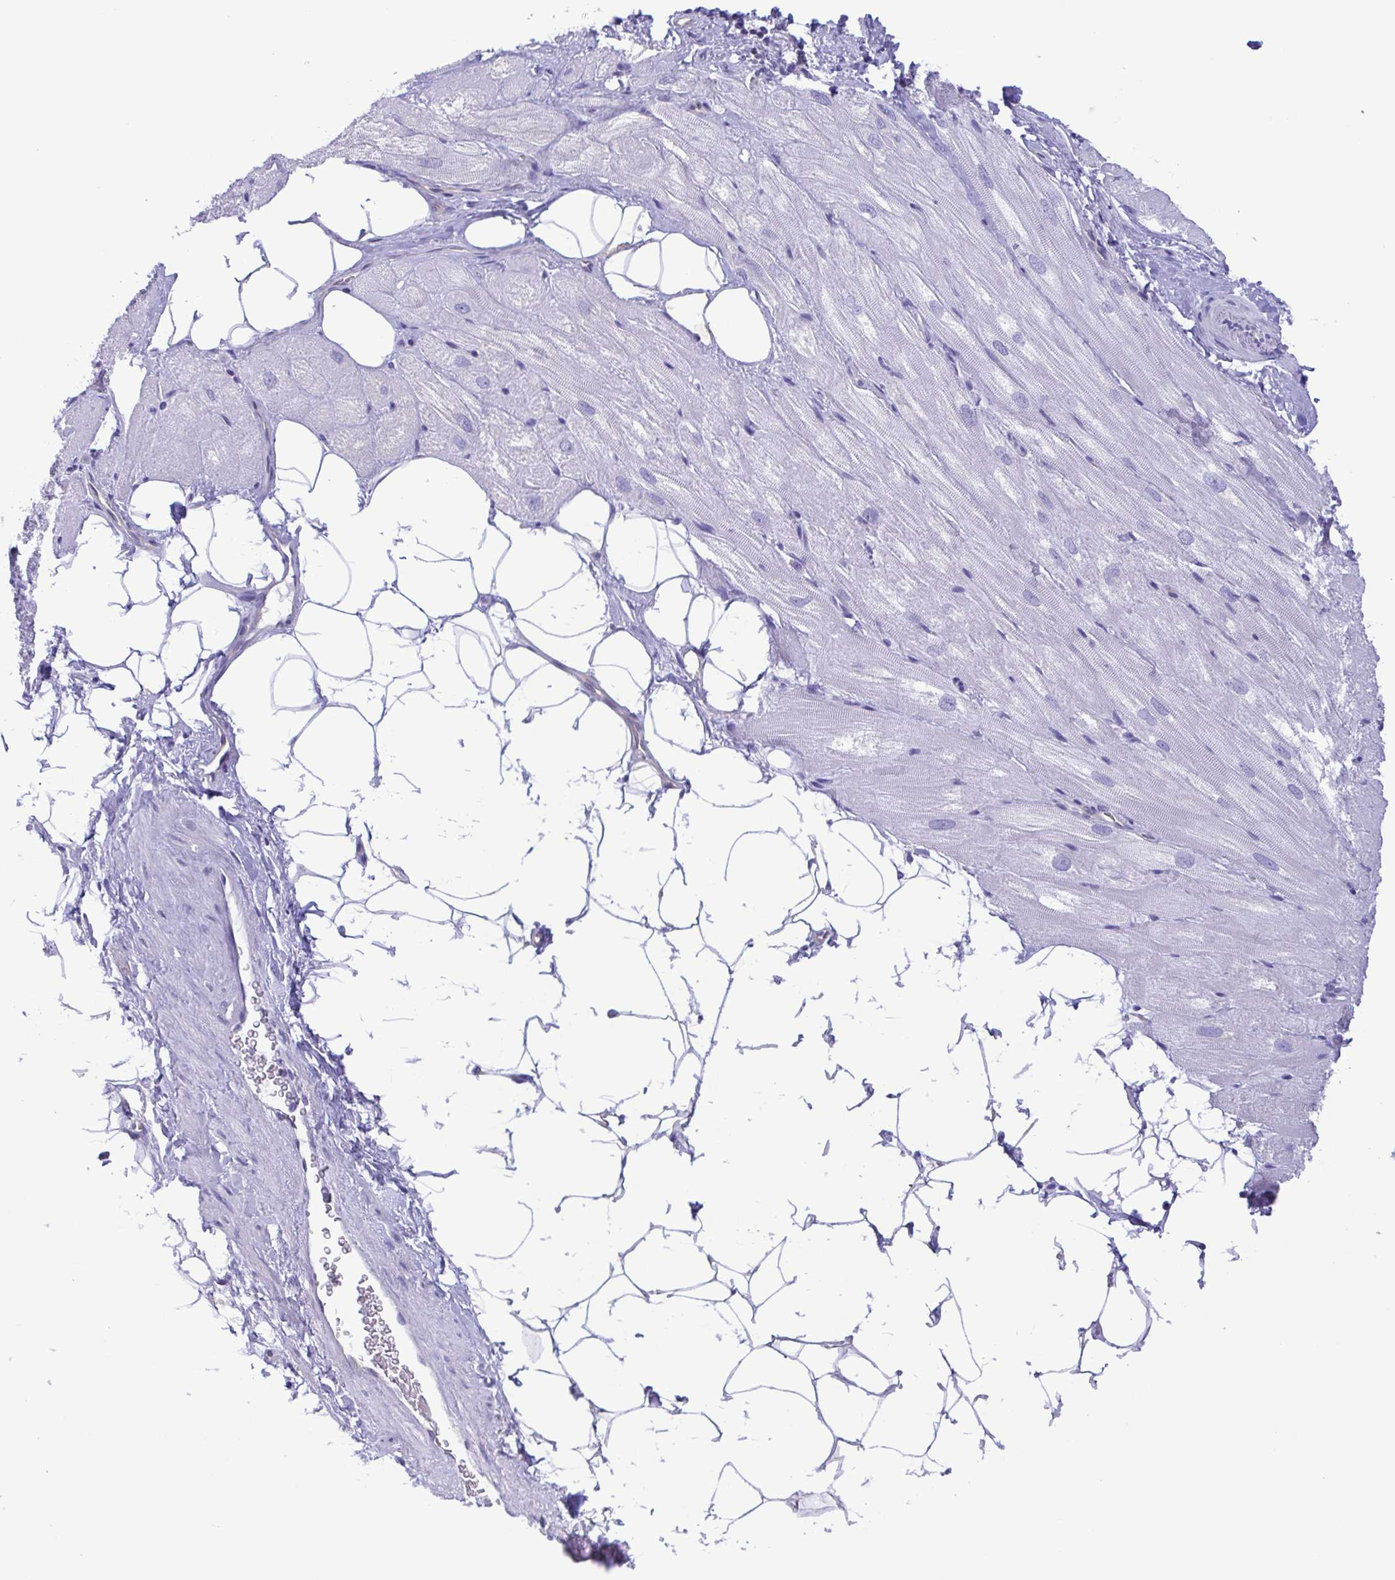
{"staining": {"intensity": "negative", "quantity": "none", "location": "none"}, "tissue": "heart muscle", "cell_type": "Cardiomyocytes", "image_type": "normal", "snomed": [{"axis": "morphology", "description": "Normal tissue, NOS"}, {"axis": "topography", "description": "Heart"}], "caption": "High power microscopy micrograph of an immunohistochemistry image of benign heart muscle, revealing no significant positivity in cardiomyocytes.", "gene": "LDHC", "patient": {"sex": "male", "age": 62}}